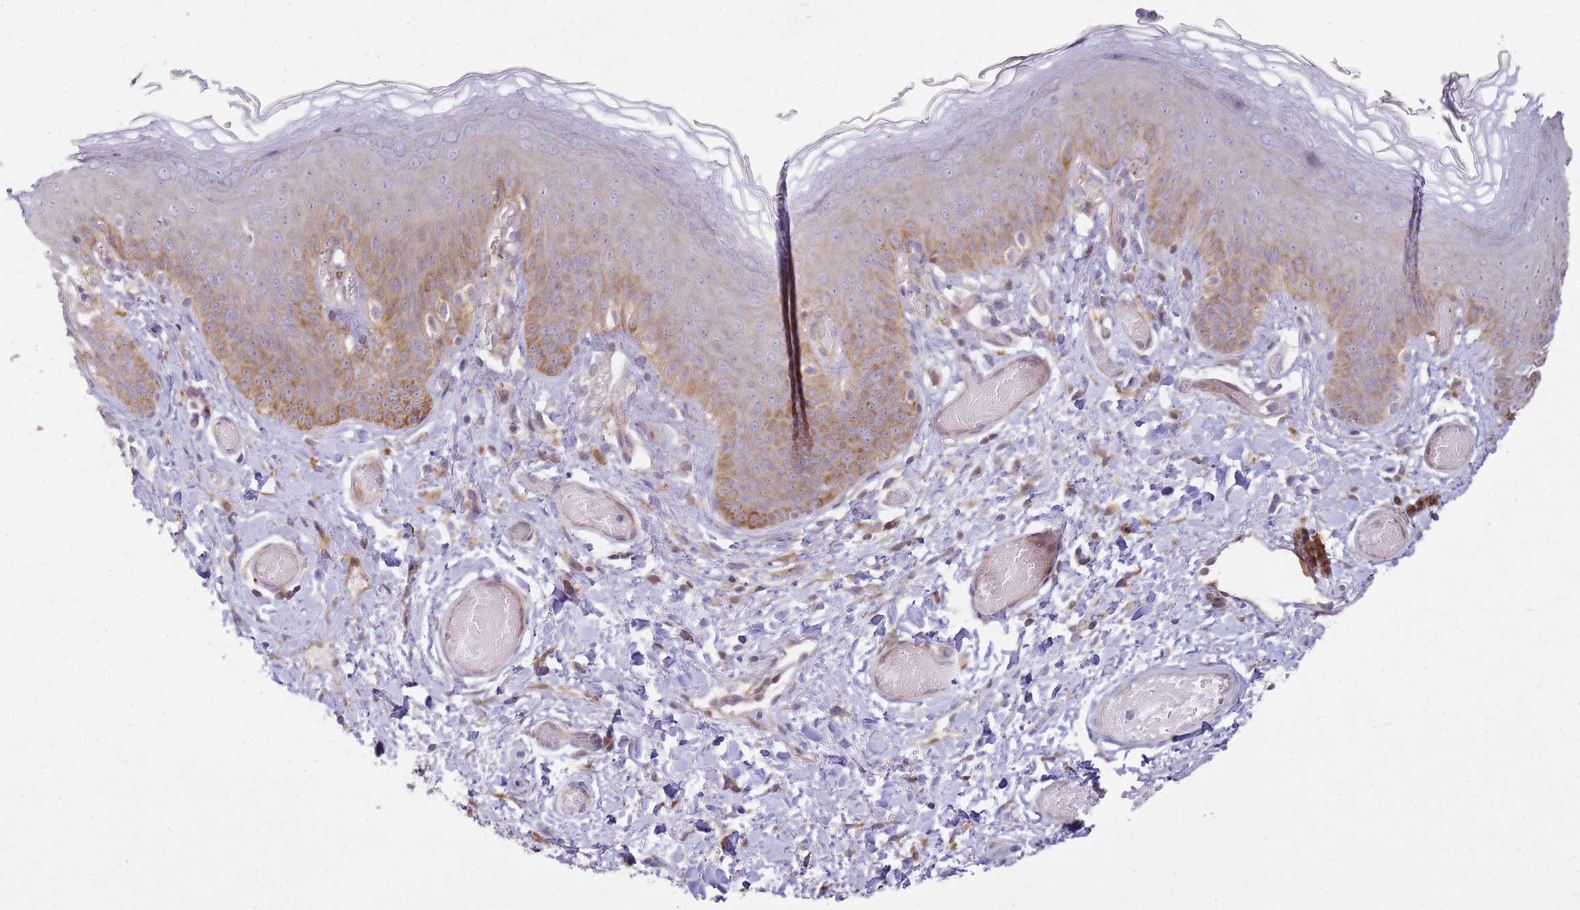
{"staining": {"intensity": "moderate", "quantity": "25%-75%", "location": "cytoplasmic/membranous"}, "tissue": "skin", "cell_type": "Epidermal cells", "image_type": "normal", "snomed": [{"axis": "morphology", "description": "Normal tissue, NOS"}, {"axis": "topography", "description": "Anal"}], "caption": "IHC (DAB) staining of benign human skin reveals moderate cytoplasmic/membranous protein positivity in approximately 25%-75% of epidermal cells.", "gene": "GRAP", "patient": {"sex": "female", "age": 40}}